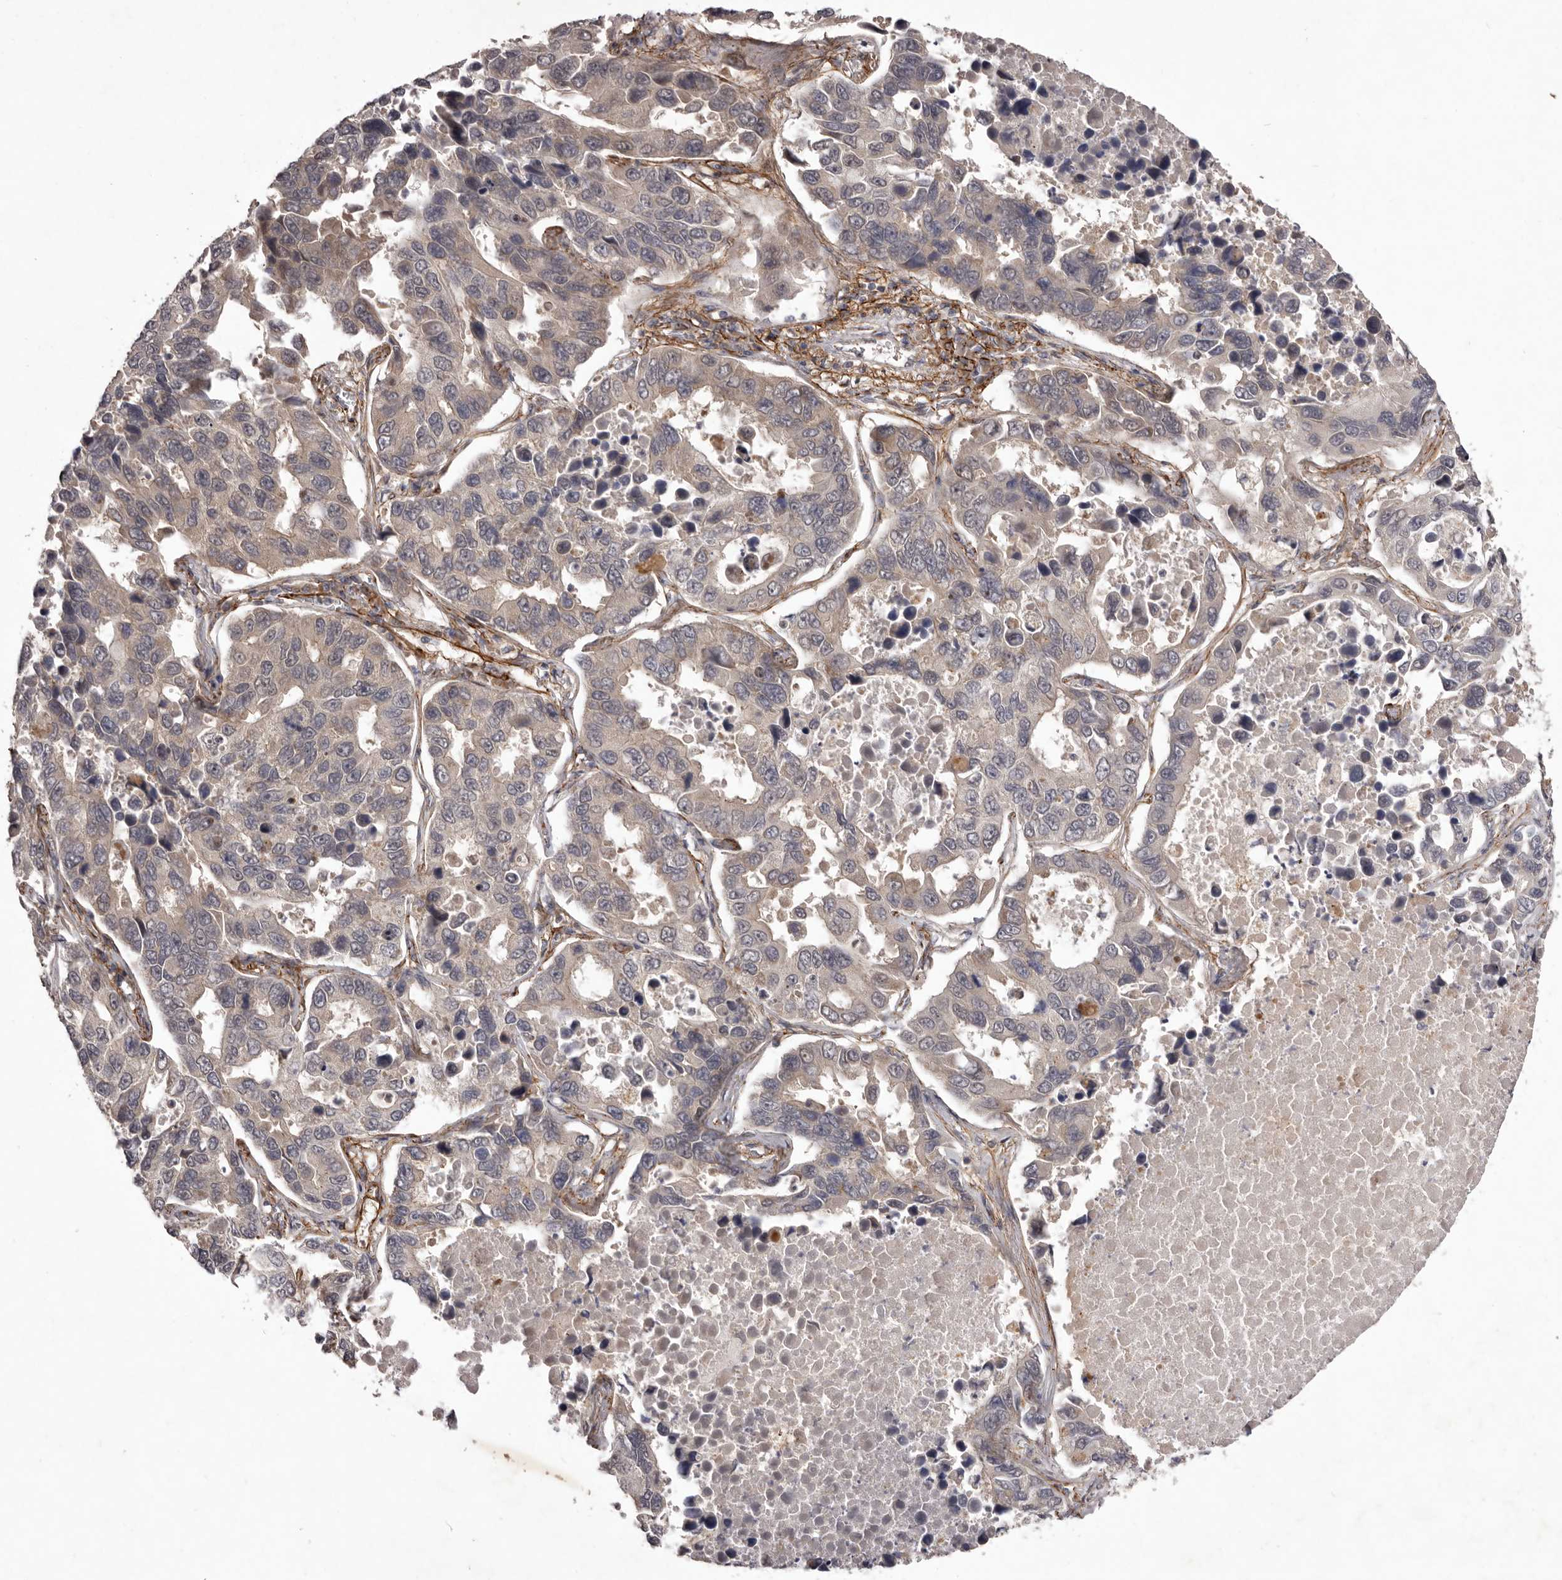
{"staining": {"intensity": "negative", "quantity": "none", "location": "none"}, "tissue": "lung cancer", "cell_type": "Tumor cells", "image_type": "cancer", "snomed": [{"axis": "morphology", "description": "Adenocarcinoma, NOS"}, {"axis": "topography", "description": "Lung"}], "caption": "Immunohistochemical staining of human lung cancer displays no significant expression in tumor cells.", "gene": "HBS1L", "patient": {"sex": "male", "age": 64}}